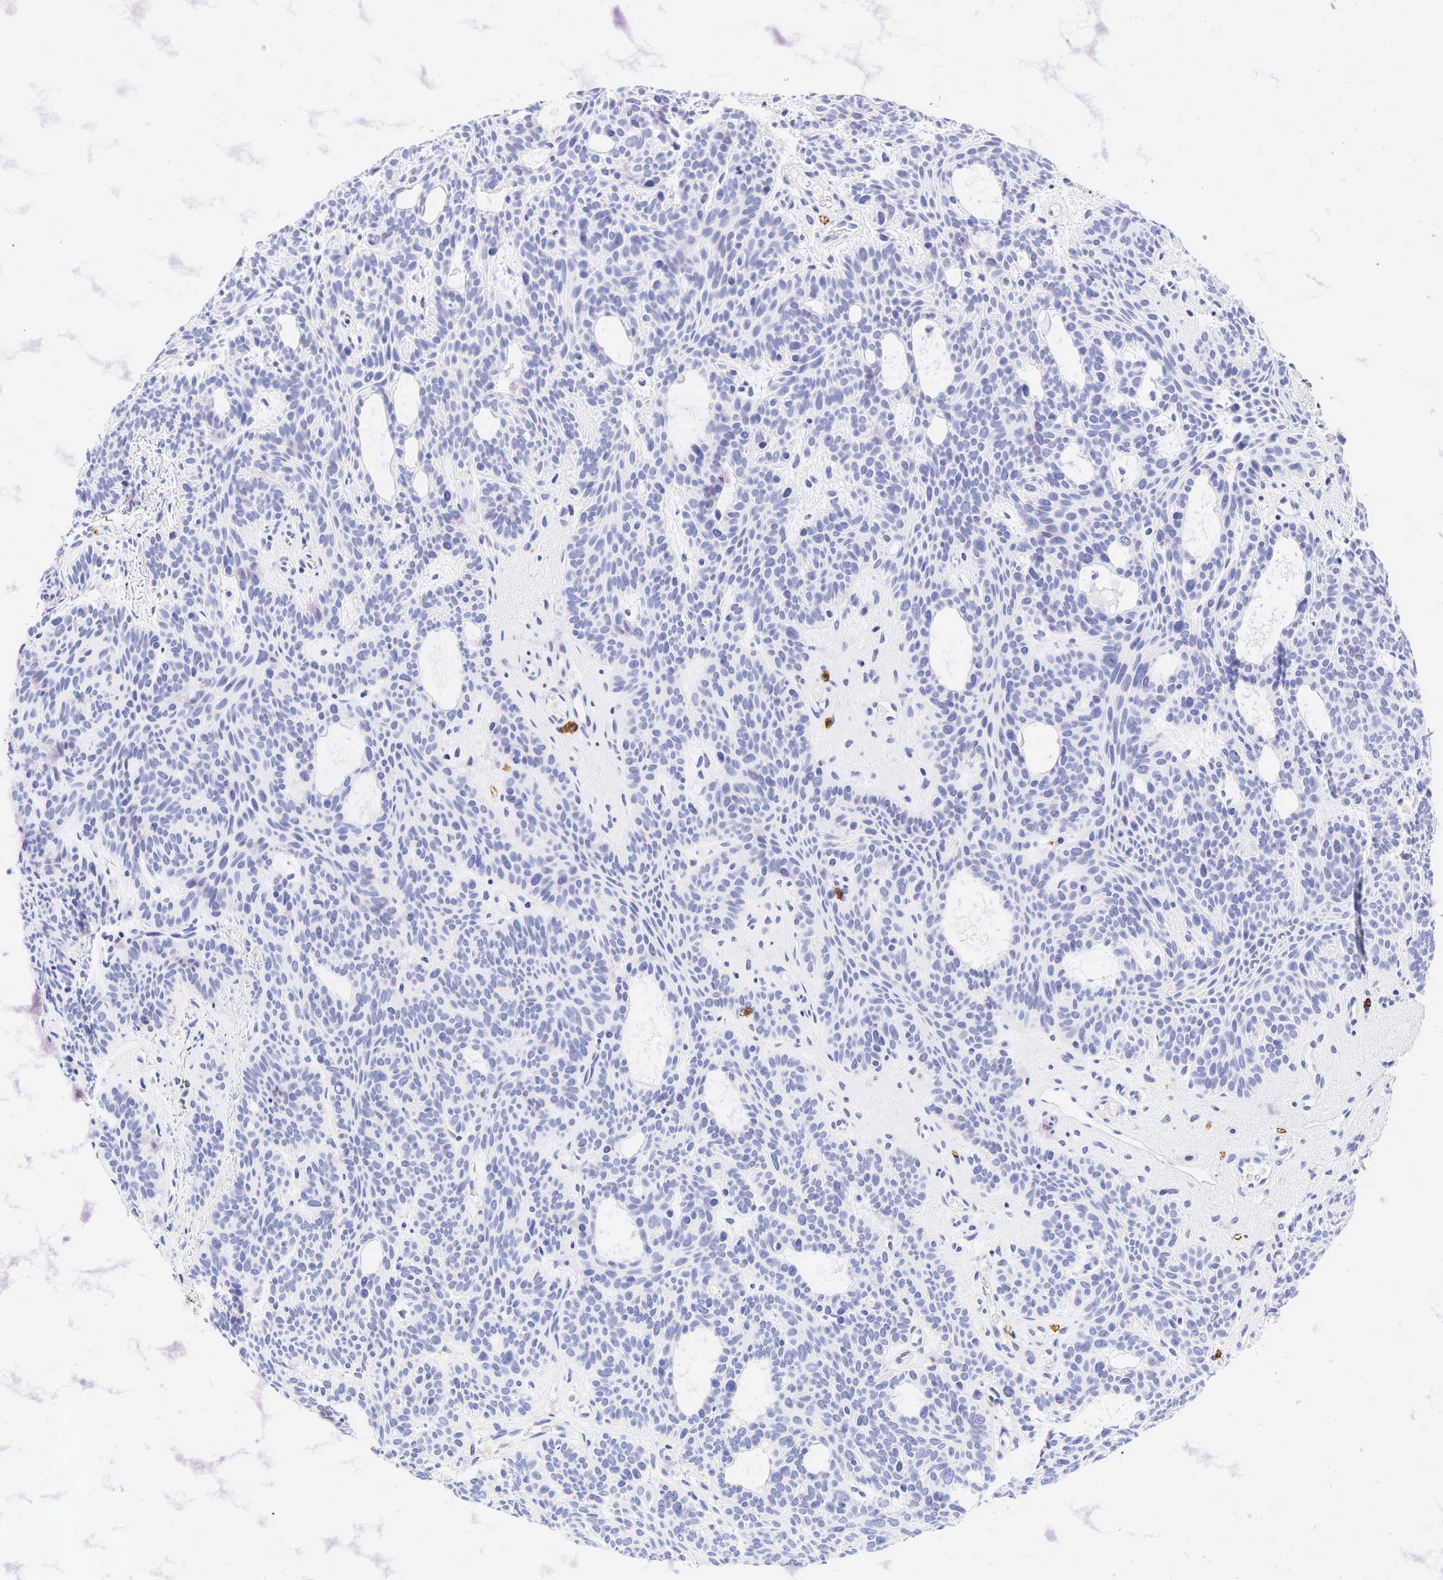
{"staining": {"intensity": "negative", "quantity": "none", "location": "none"}, "tissue": "skin cancer", "cell_type": "Tumor cells", "image_type": "cancer", "snomed": [{"axis": "morphology", "description": "Basal cell carcinoma"}, {"axis": "topography", "description": "Skin"}], "caption": "Protein analysis of skin cancer (basal cell carcinoma) reveals no significant staining in tumor cells.", "gene": "CD8A", "patient": {"sex": "male", "age": 44}}